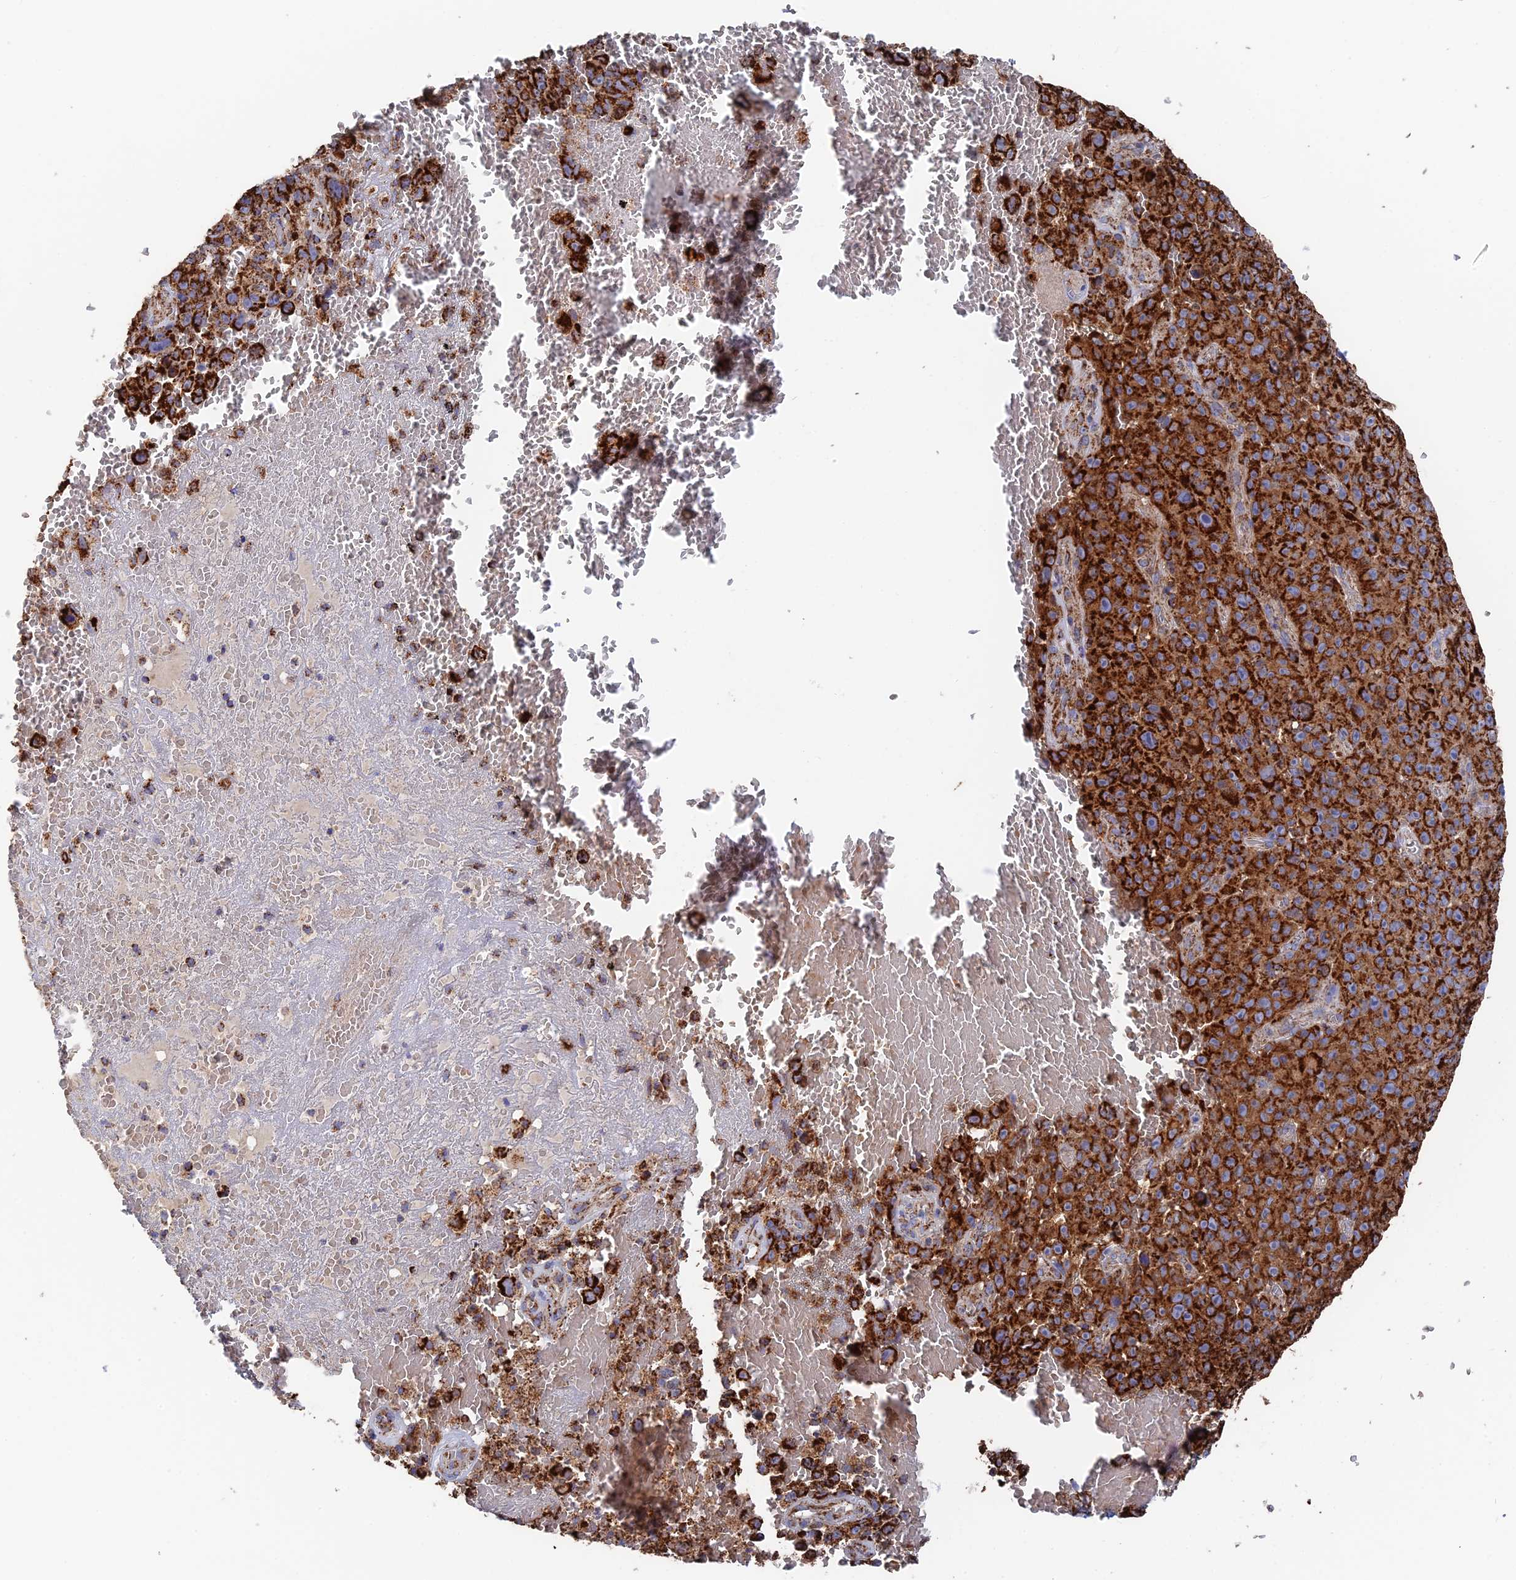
{"staining": {"intensity": "strong", "quantity": ">75%", "location": "cytoplasmic/membranous"}, "tissue": "melanoma", "cell_type": "Tumor cells", "image_type": "cancer", "snomed": [{"axis": "morphology", "description": "Malignant melanoma, NOS"}, {"axis": "topography", "description": "Skin"}], "caption": "DAB immunohistochemical staining of malignant melanoma reveals strong cytoplasmic/membranous protein expression in about >75% of tumor cells.", "gene": "HAUS8", "patient": {"sex": "female", "age": 82}}